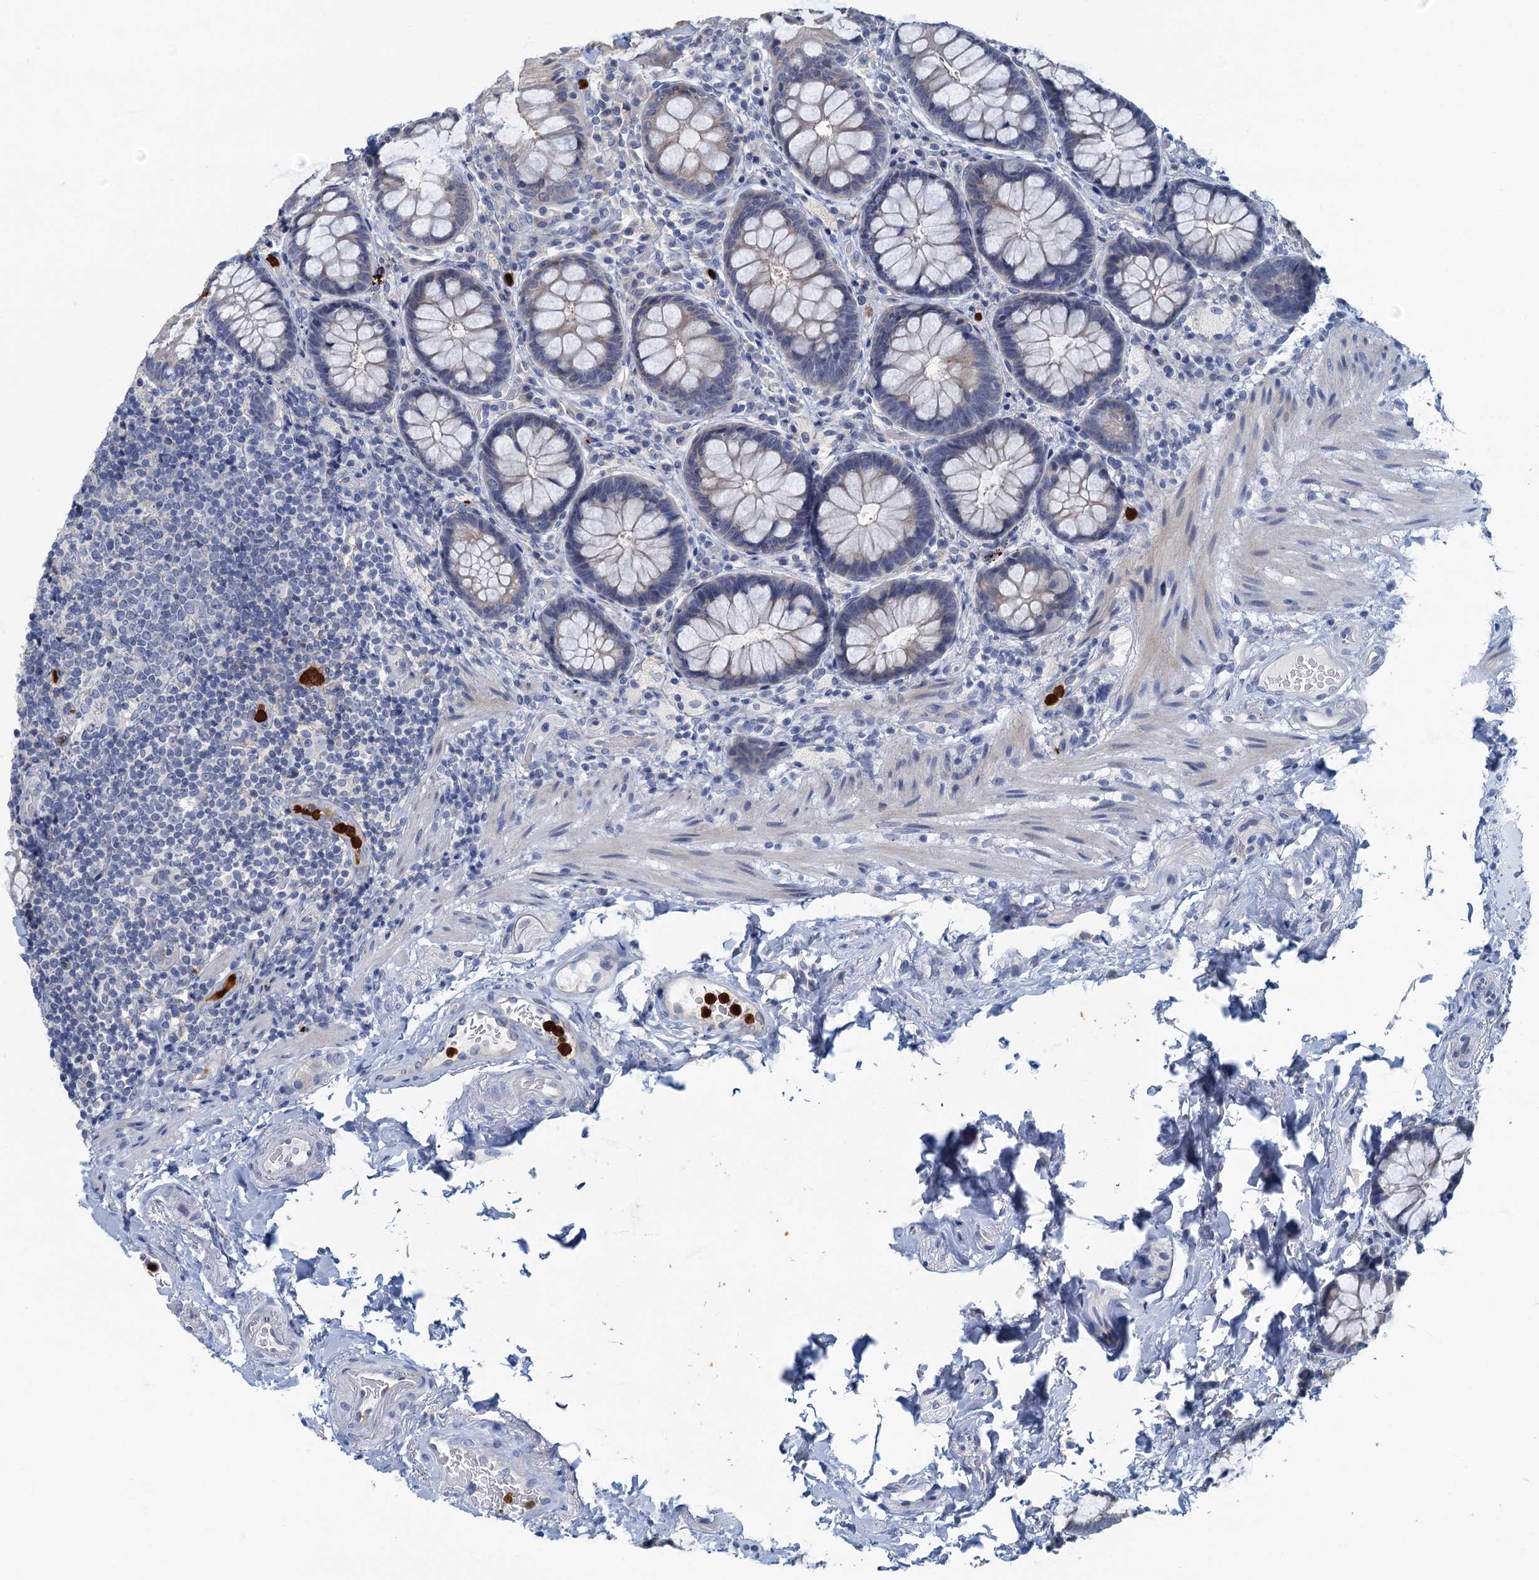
{"staining": {"intensity": "weak", "quantity": "<25%", "location": "cytoplasmic/membranous"}, "tissue": "rectum", "cell_type": "Glandular cells", "image_type": "normal", "snomed": [{"axis": "morphology", "description": "Normal tissue, NOS"}, {"axis": "topography", "description": "Rectum"}], "caption": "Immunohistochemistry of normal rectum demonstrates no positivity in glandular cells.", "gene": "ANKDD1A", "patient": {"sex": "male", "age": 83}}